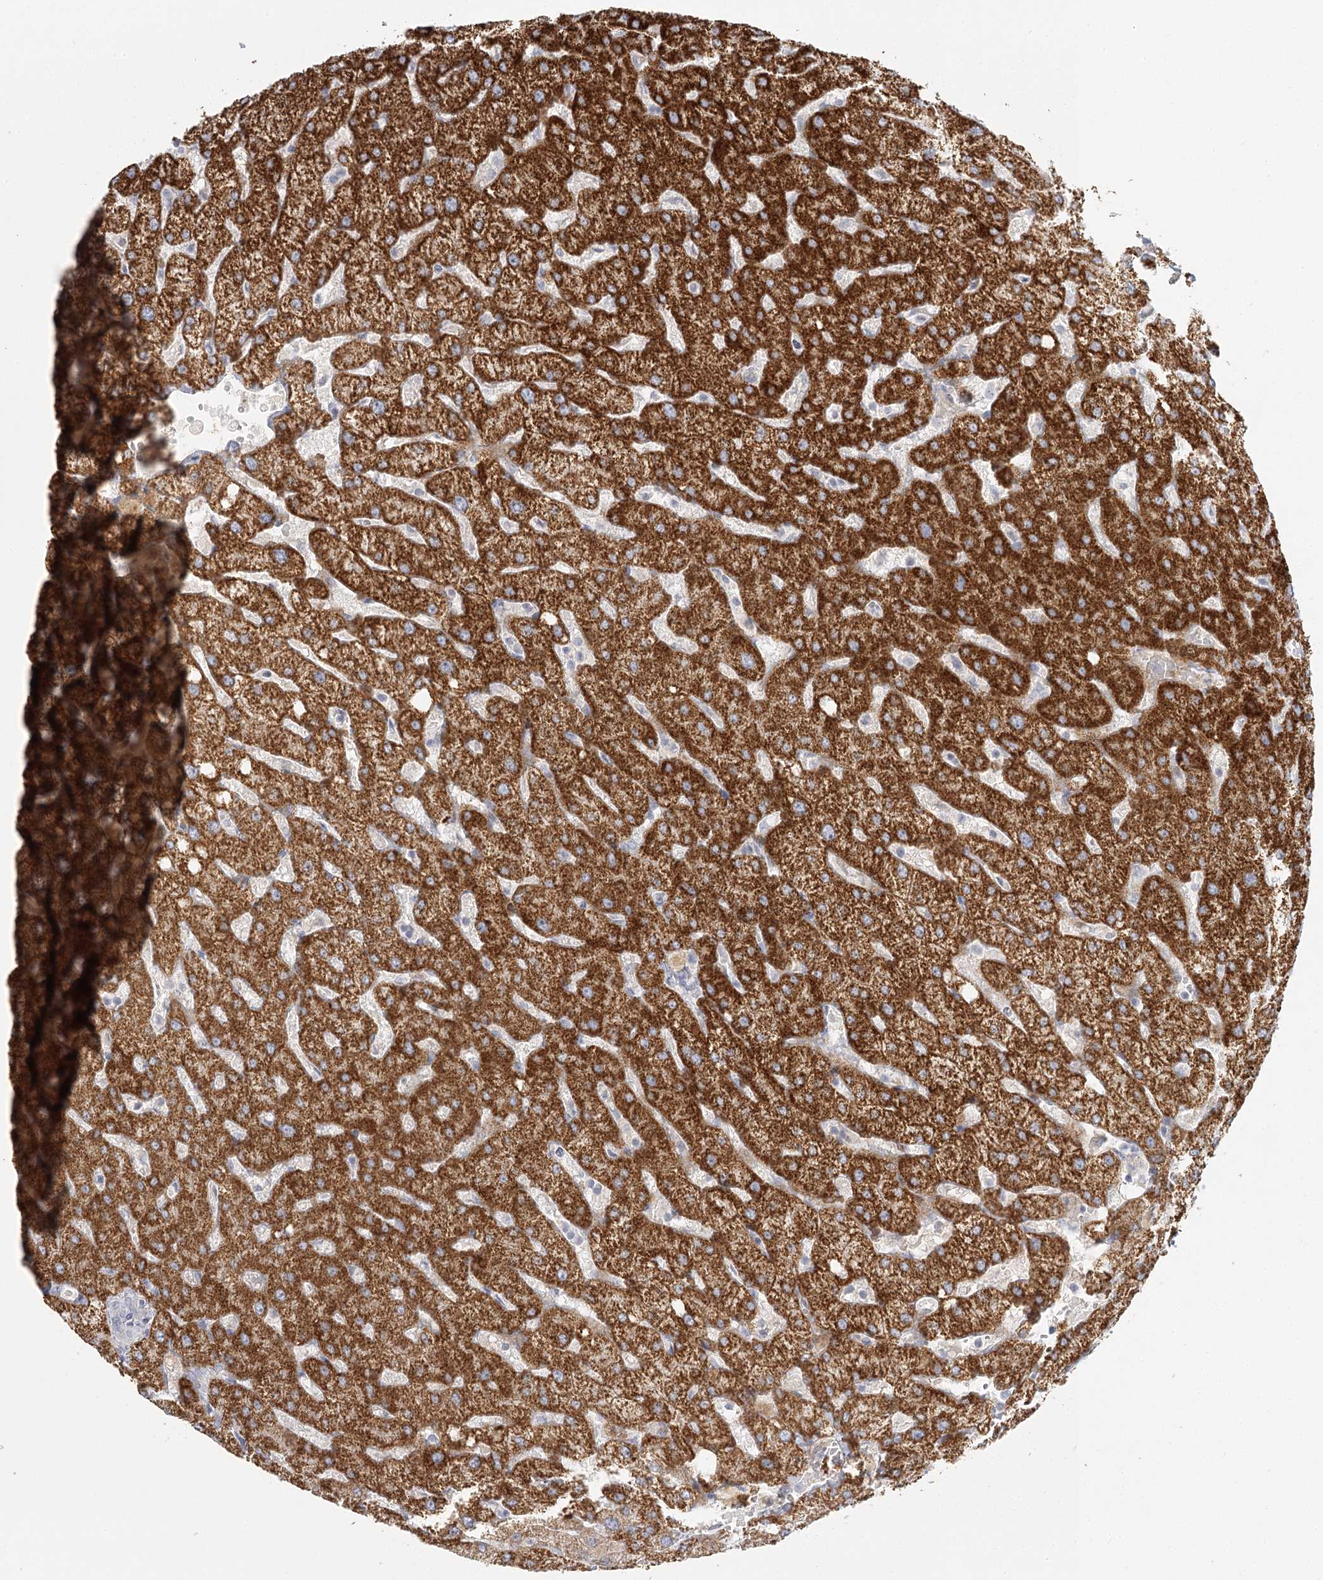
{"staining": {"intensity": "negative", "quantity": "none", "location": "none"}, "tissue": "liver", "cell_type": "Cholangiocytes", "image_type": "normal", "snomed": [{"axis": "morphology", "description": "Normal tissue, NOS"}, {"axis": "topography", "description": "Liver"}], "caption": "Human liver stained for a protein using IHC demonstrates no positivity in cholangiocytes.", "gene": "DMGDH", "patient": {"sex": "female", "age": 54}}